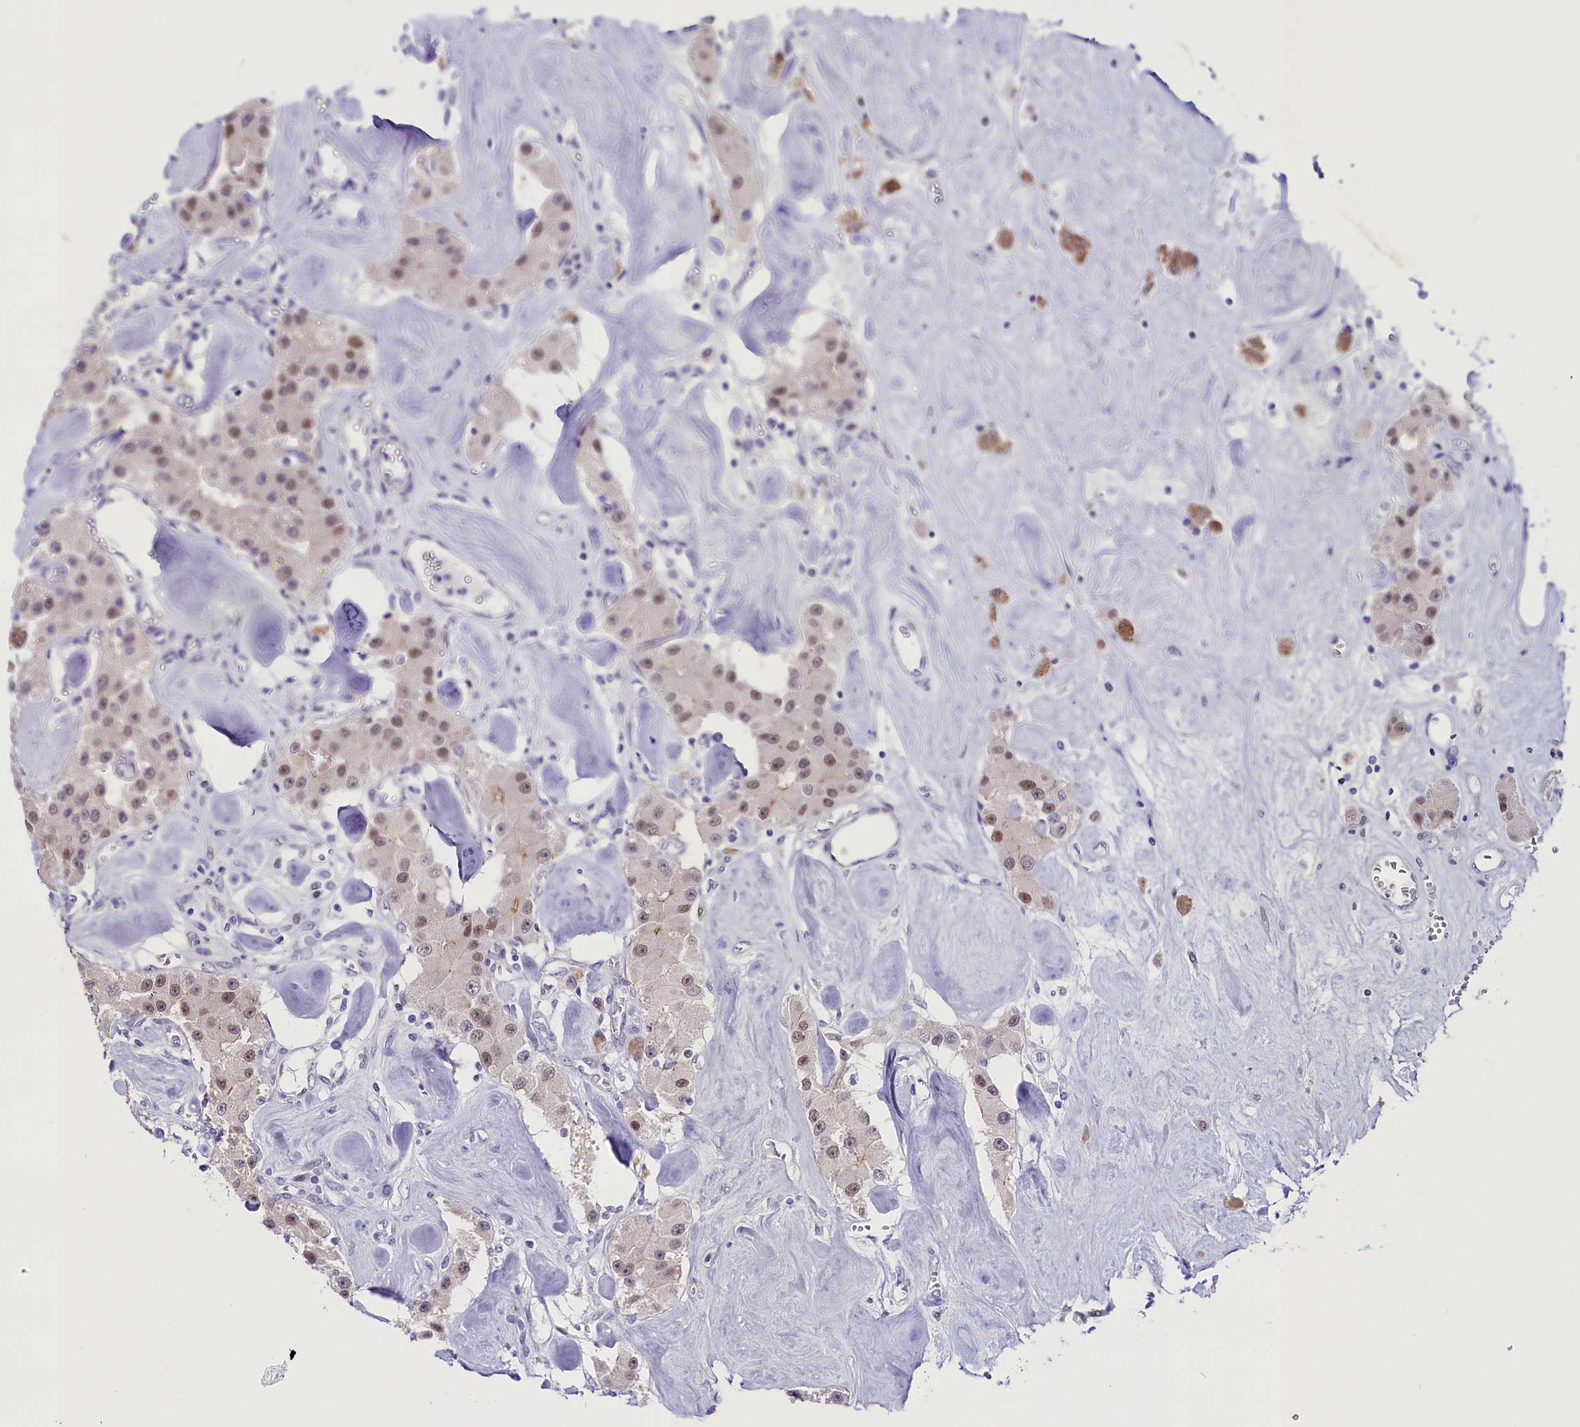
{"staining": {"intensity": "weak", "quantity": ">75%", "location": "nuclear"}, "tissue": "carcinoid", "cell_type": "Tumor cells", "image_type": "cancer", "snomed": [{"axis": "morphology", "description": "Carcinoid, malignant, NOS"}, {"axis": "topography", "description": "Pancreas"}], "caption": "Immunohistochemistry (IHC) histopathology image of carcinoid stained for a protein (brown), which displays low levels of weak nuclear positivity in about >75% of tumor cells.", "gene": "OSGEP", "patient": {"sex": "male", "age": 41}}